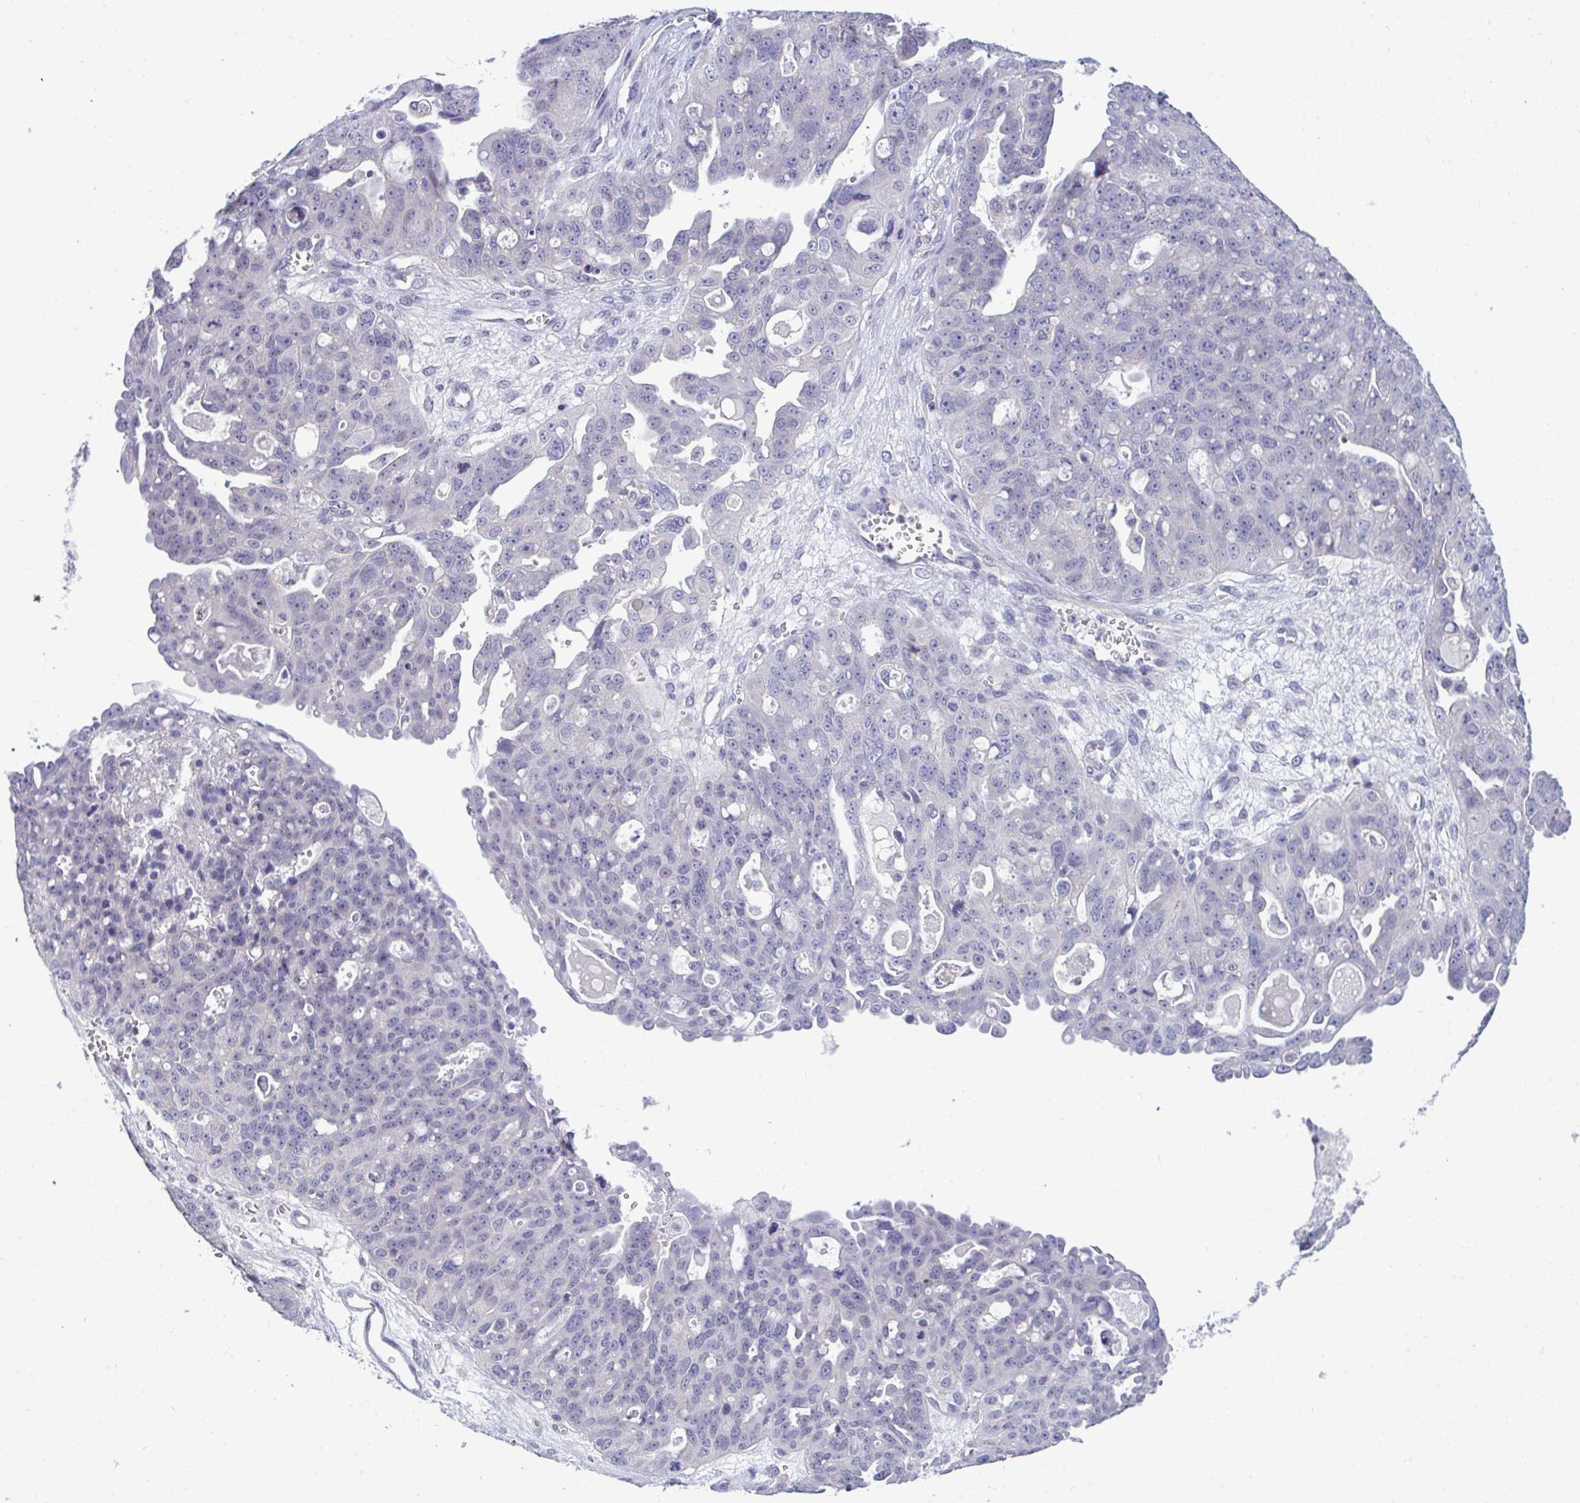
{"staining": {"intensity": "negative", "quantity": "none", "location": "none"}, "tissue": "ovarian cancer", "cell_type": "Tumor cells", "image_type": "cancer", "snomed": [{"axis": "morphology", "description": "Carcinoma, endometroid"}, {"axis": "topography", "description": "Ovary"}], "caption": "This is an immunohistochemistry photomicrograph of ovarian cancer (endometroid carcinoma). There is no staining in tumor cells.", "gene": "PIGK", "patient": {"sex": "female", "age": 70}}